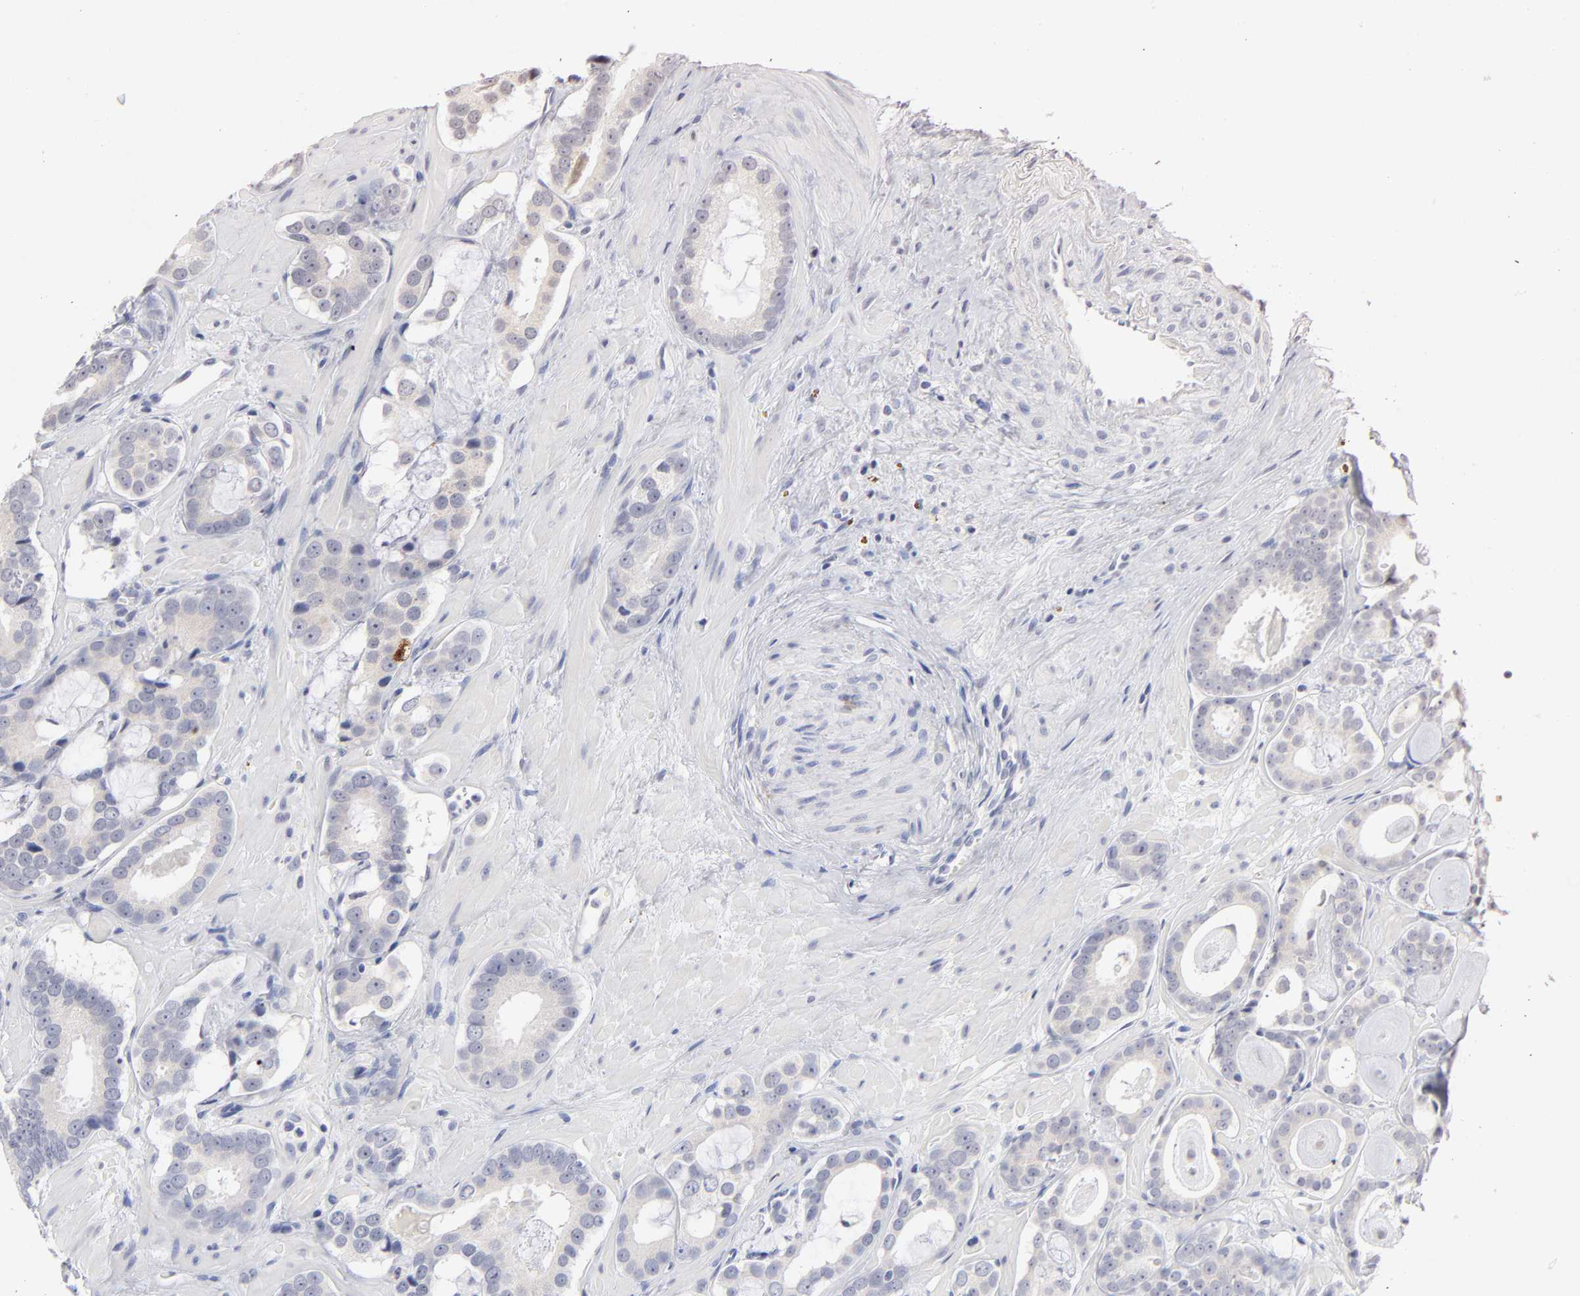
{"staining": {"intensity": "negative", "quantity": "none", "location": "none"}, "tissue": "prostate cancer", "cell_type": "Tumor cells", "image_type": "cancer", "snomed": [{"axis": "morphology", "description": "Adenocarcinoma, Low grade"}, {"axis": "topography", "description": "Prostate"}], "caption": "Histopathology image shows no protein expression in tumor cells of prostate low-grade adenocarcinoma tissue.", "gene": "KHNYN", "patient": {"sex": "male", "age": 57}}